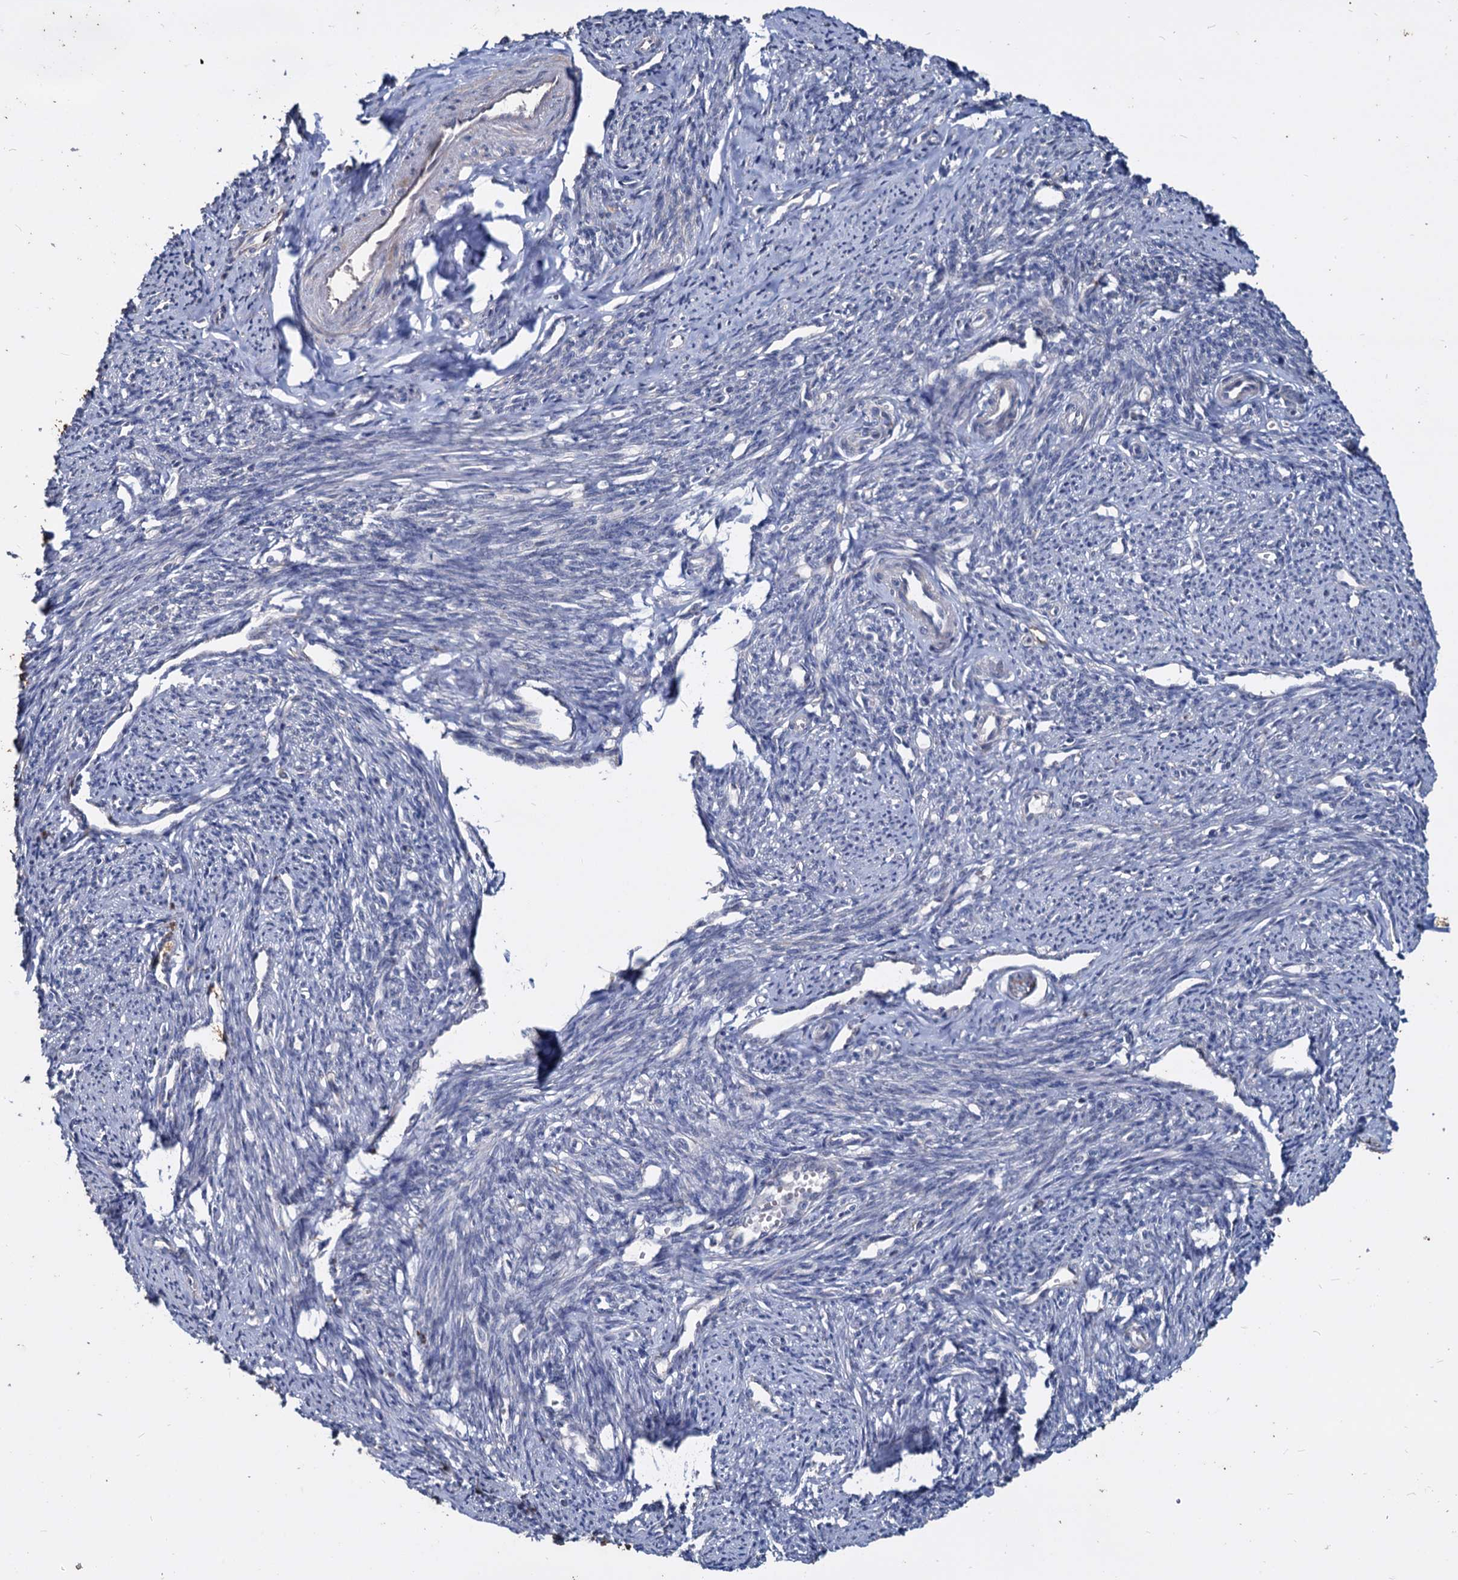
{"staining": {"intensity": "weak", "quantity": "25%-75%", "location": "cytoplasmic/membranous"}, "tissue": "smooth muscle", "cell_type": "Smooth muscle cells", "image_type": "normal", "snomed": [{"axis": "morphology", "description": "Normal tissue, NOS"}, {"axis": "topography", "description": "Smooth muscle"}, {"axis": "topography", "description": "Uterus"}], "caption": "Brown immunohistochemical staining in normal human smooth muscle displays weak cytoplasmic/membranous staining in approximately 25%-75% of smooth muscle cells. (DAB IHC with brightfield microscopy, high magnification).", "gene": "DEPDC4", "patient": {"sex": "female", "age": 59}}